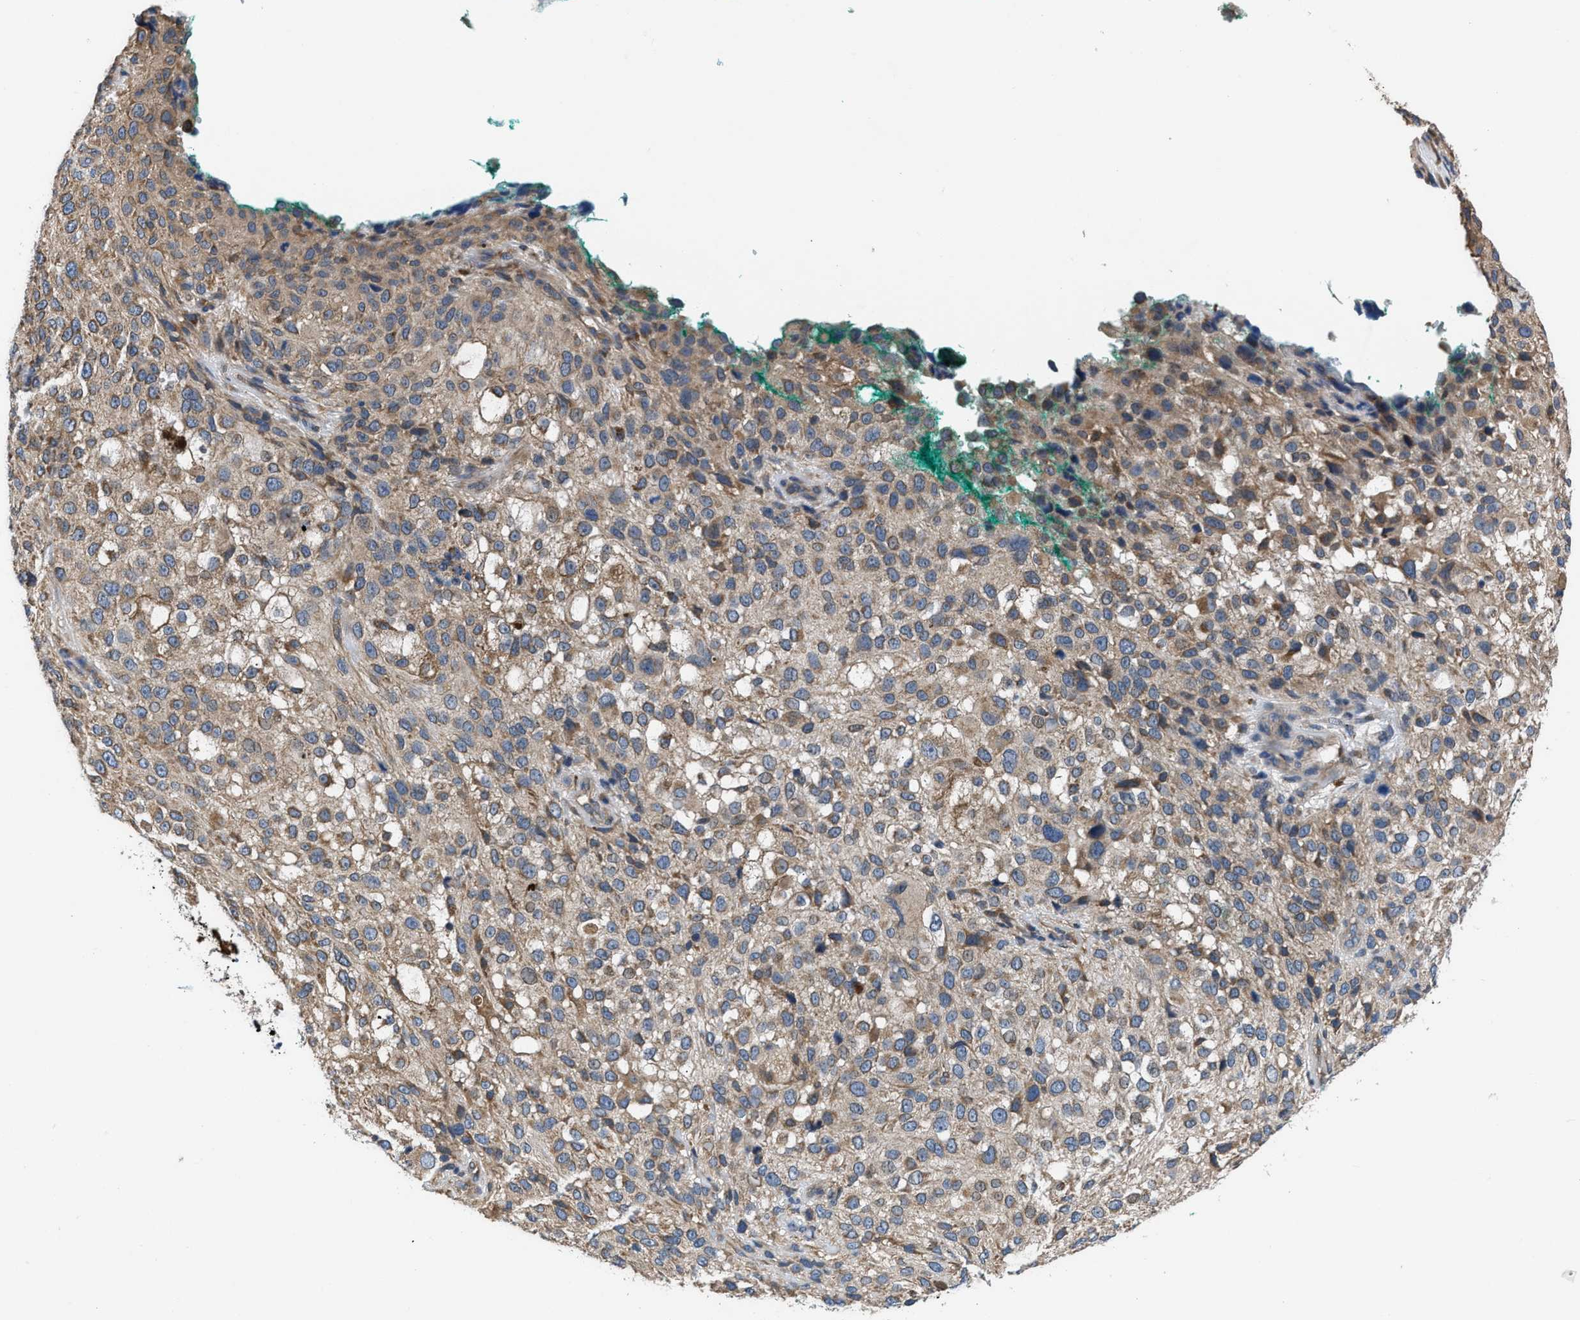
{"staining": {"intensity": "moderate", "quantity": ">75%", "location": "cytoplasmic/membranous"}, "tissue": "melanoma", "cell_type": "Tumor cells", "image_type": "cancer", "snomed": [{"axis": "morphology", "description": "Necrosis, NOS"}, {"axis": "morphology", "description": "Malignant melanoma, NOS"}, {"axis": "topography", "description": "Skin"}], "caption": "Malignant melanoma was stained to show a protein in brown. There is medium levels of moderate cytoplasmic/membranous expression in approximately >75% of tumor cells.", "gene": "CEP128", "patient": {"sex": "female", "age": 87}}